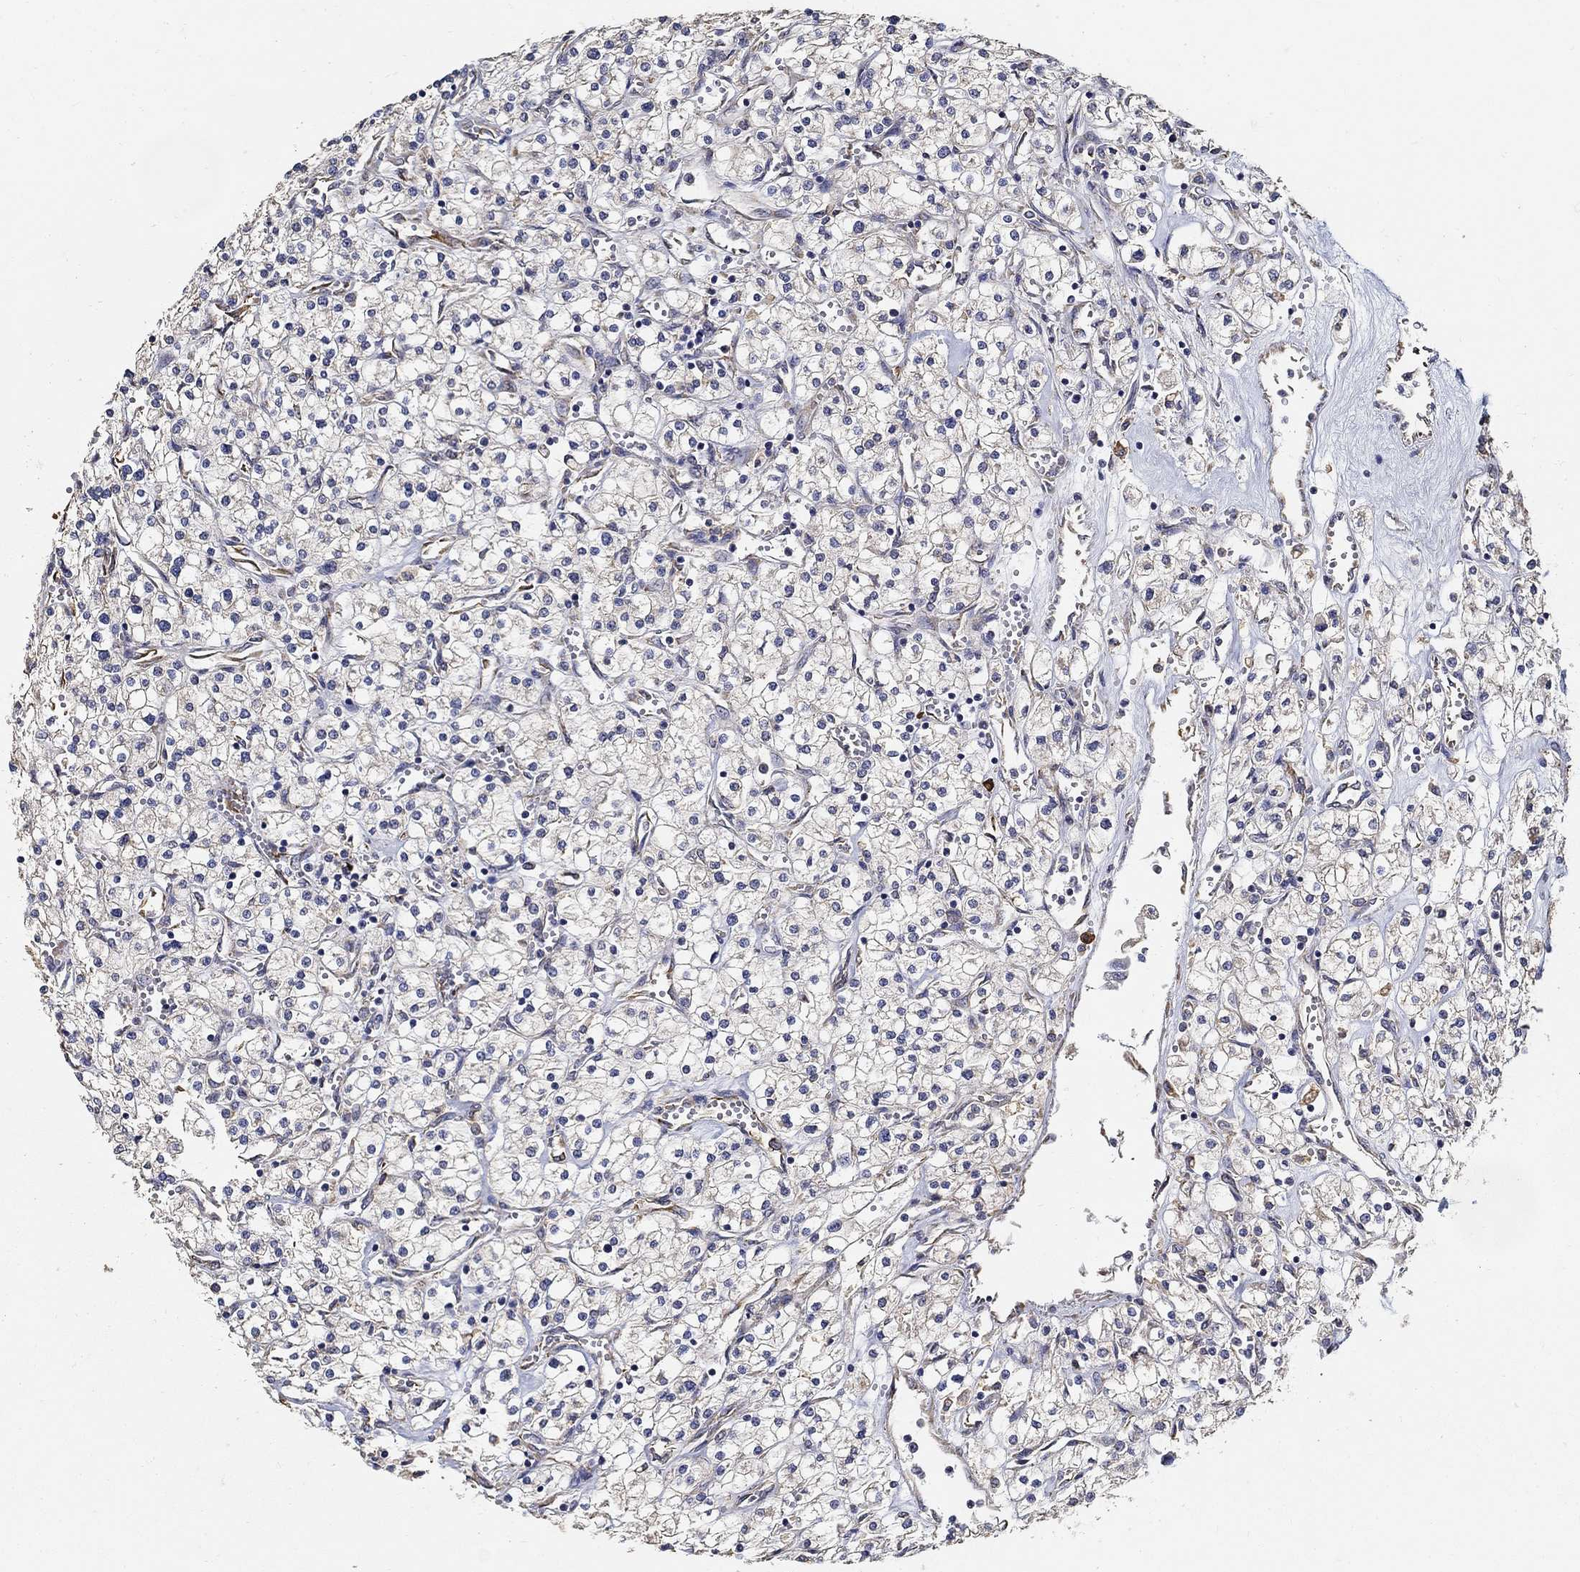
{"staining": {"intensity": "negative", "quantity": "none", "location": "none"}, "tissue": "renal cancer", "cell_type": "Tumor cells", "image_type": "cancer", "snomed": [{"axis": "morphology", "description": "Adenocarcinoma, NOS"}, {"axis": "topography", "description": "Kidney"}], "caption": "A photomicrograph of human renal cancer is negative for staining in tumor cells.", "gene": "EMILIN3", "patient": {"sex": "male", "age": 80}}